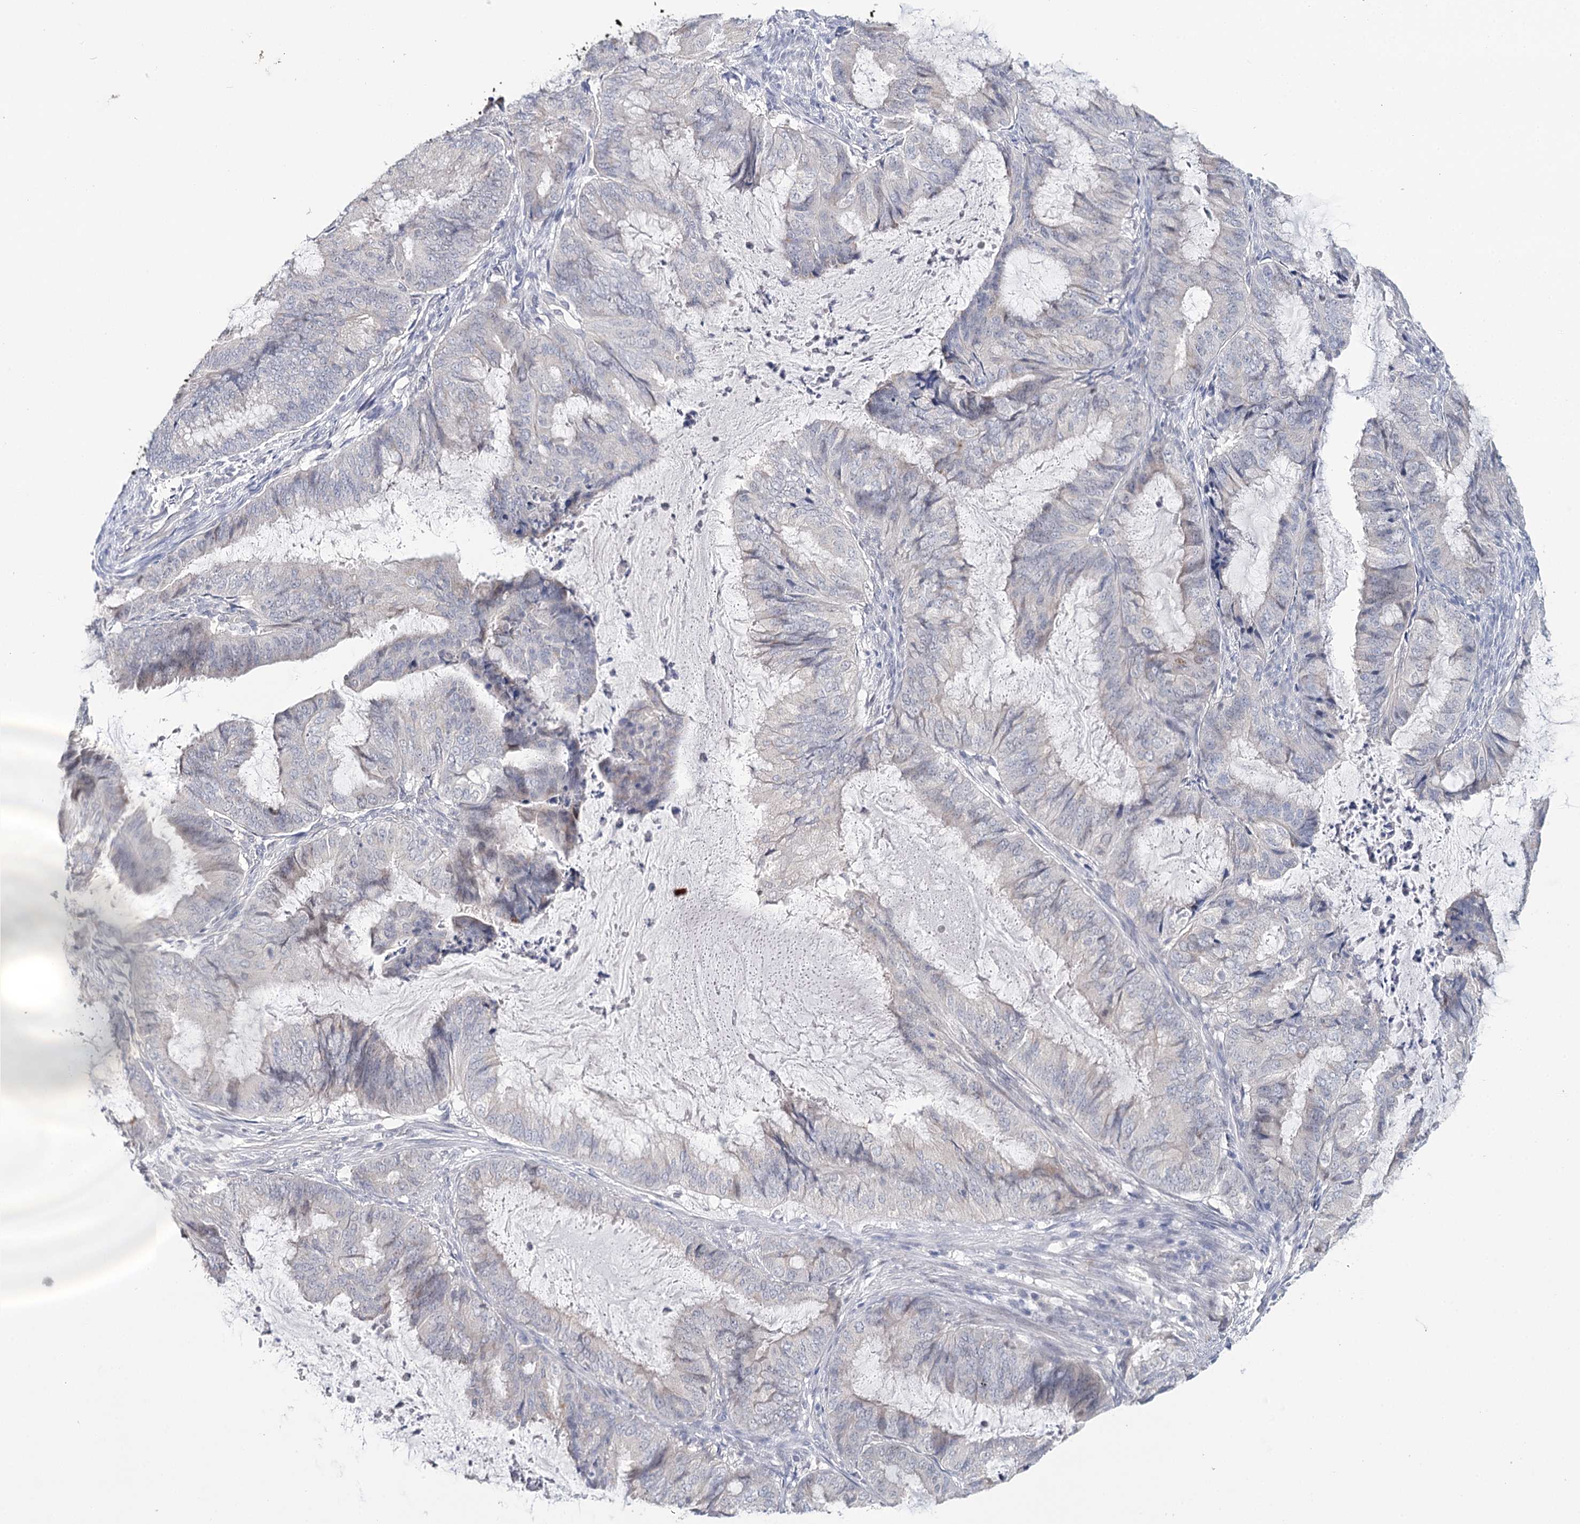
{"staining": {"intensity": "negative", "quantity": "none", "location": "none"}, "tissue": "endometrial cancer", "cell_type": "Tumor cells", "image_type": "cancer", "snomed": [{"axis": "morphology", "description": "Adenocarcinoma, NOS"}, {"axis": "topography", "description": "Endometrium"}], "caption": "Immunohistochemistry of human adenocarcinoma (endometrial) exhibits no staining in tumor cells. Brightfield microscopy of IHC stained with DAB (3,3'-diaminobenzidine) (brown) and hematoxylin (blue), captured at high magnification.", "gene": "TP53", "patient": {"sex": "female", "age": 81}}